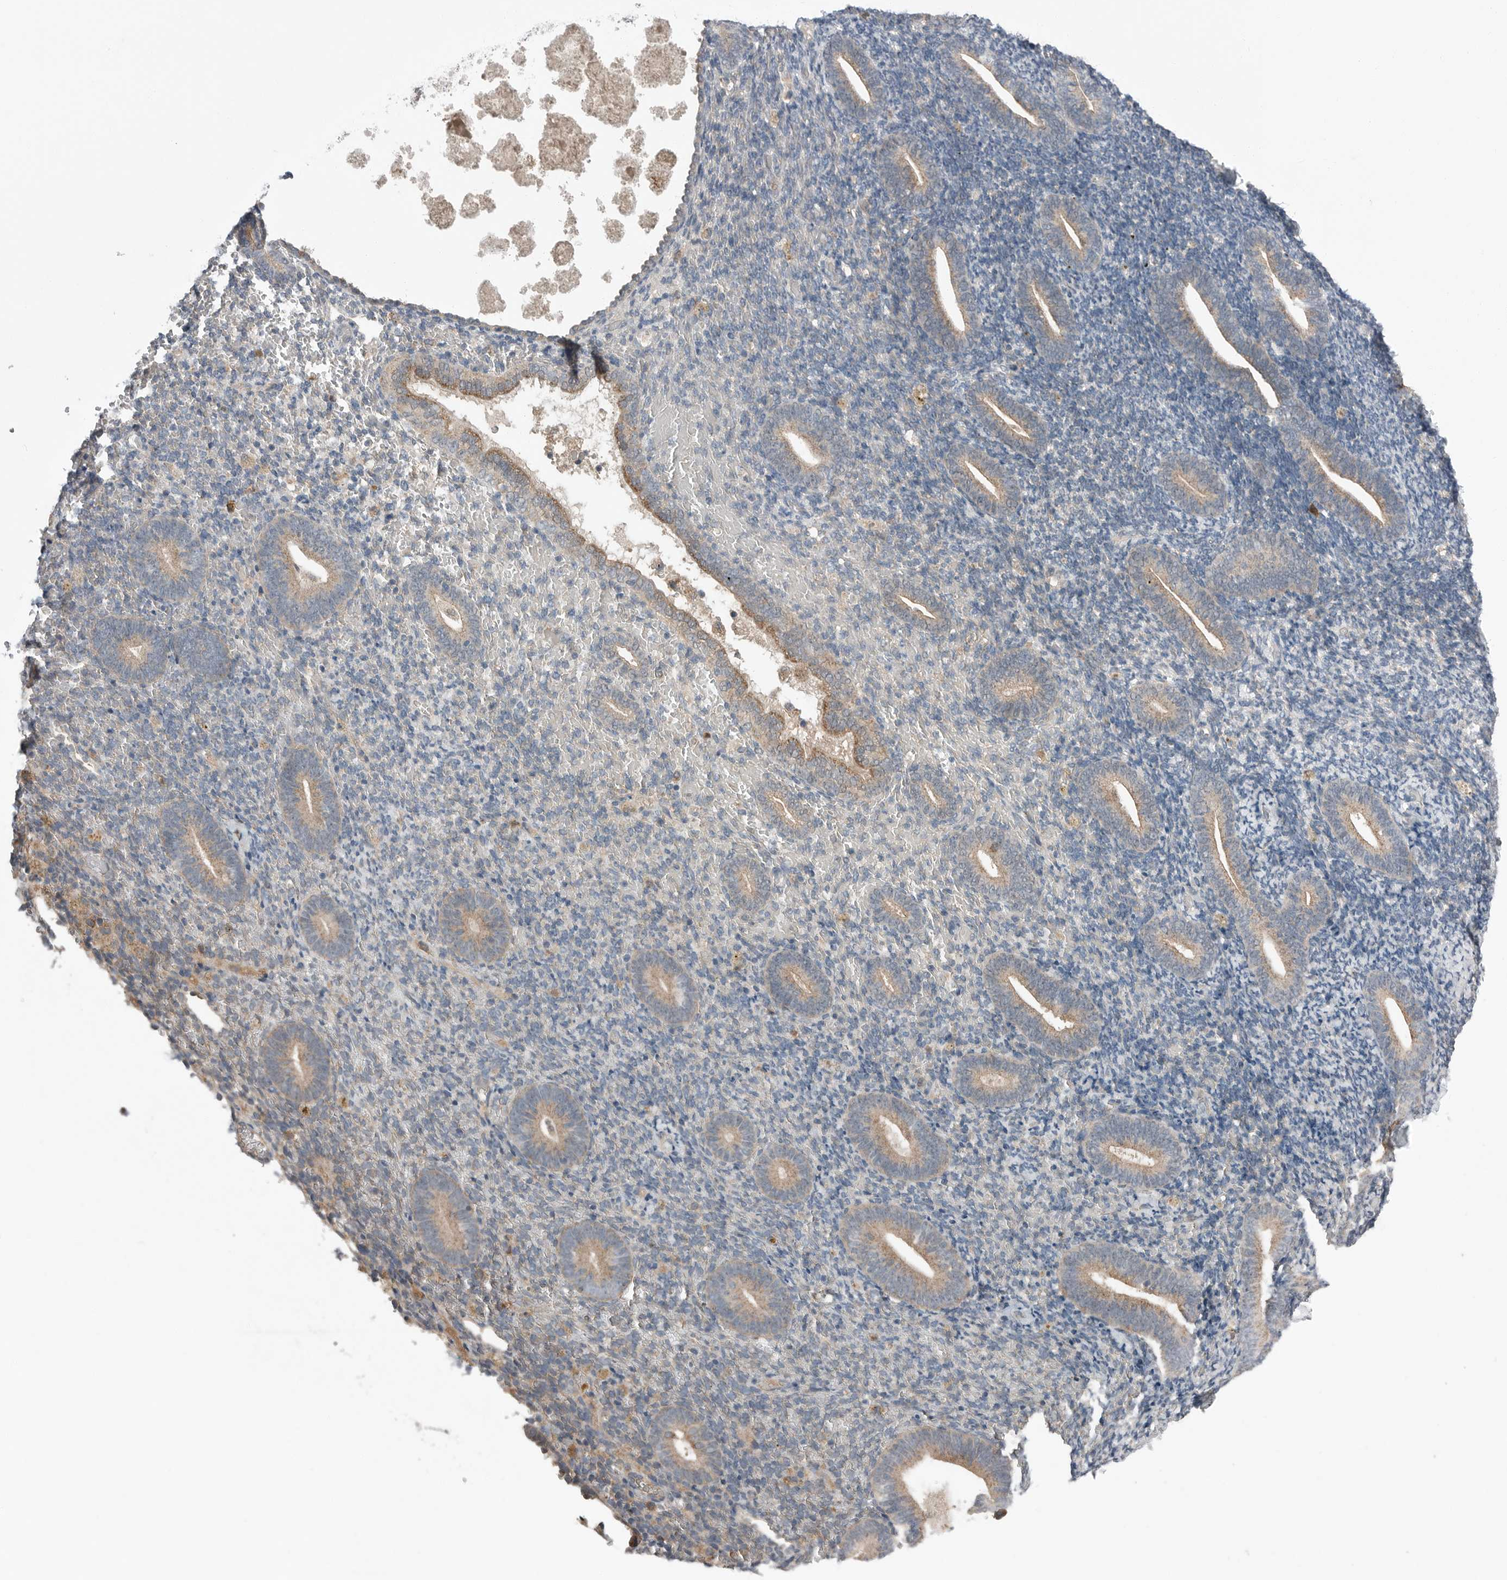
{"staining": {"intensity": "weak", "quantity": ">75%", "location": "cytoplasmic/membranous"}, "tissue": "endometrium", "cell_type": "Cells in endometrial stroma", "image_type": "normal", "snomed": [{"axis": "morphology", "description": "Normal tissue, NOS"}, {"axis": "topography", "description": "Endometrium"}], "caption": "Endometrium stained with IHC reveals weak cytoplasmic/membranous positivity in approximately >75% of cells in endometrial stroma.", "gene": "SCP2", "patient": {"sex": "female", "age": 51}}